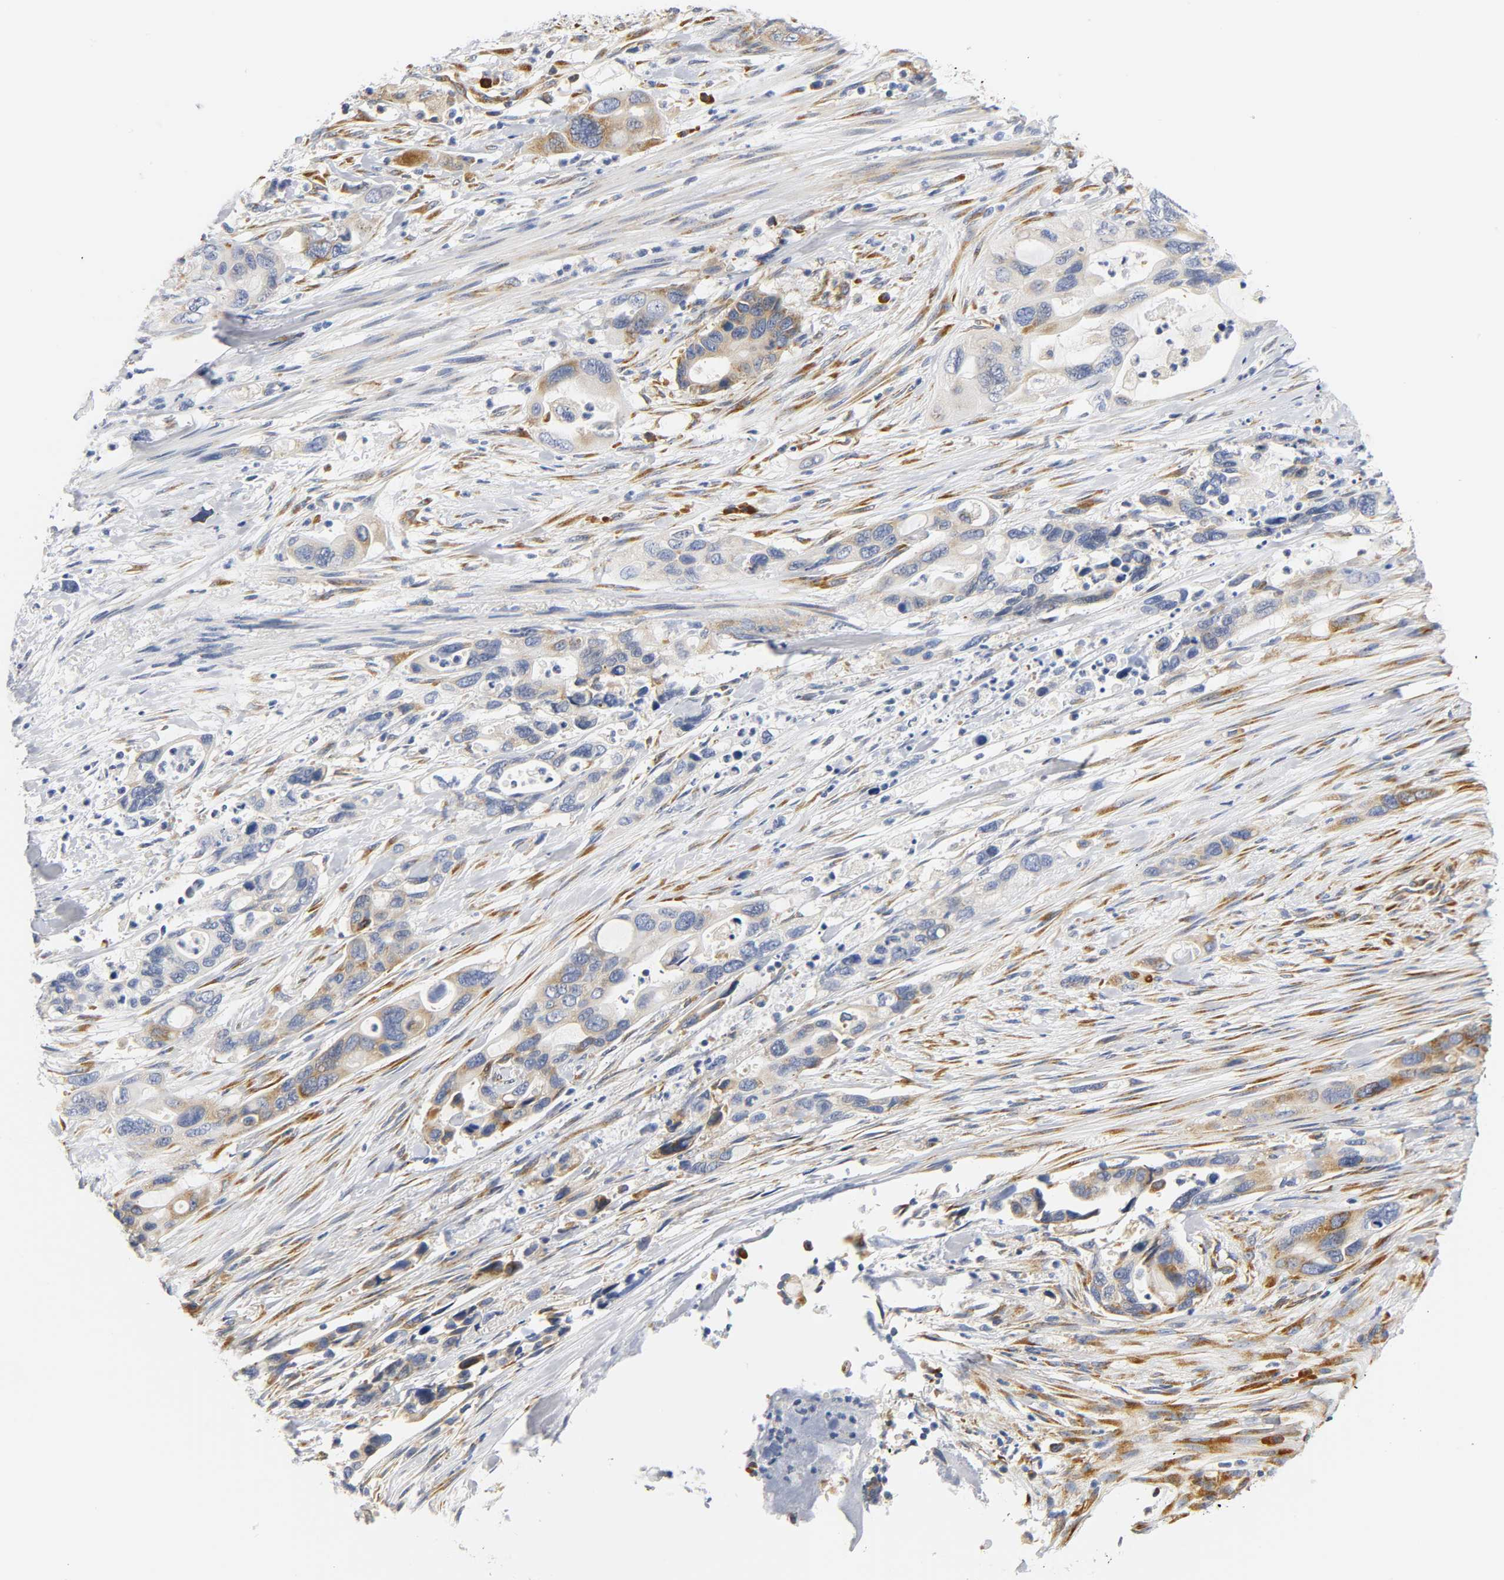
{"staining": {"intensity": "moderate", "quantity": "25%-75%", "location": "cytoplasmic/membranous"}, "tissue": "pancreatic cancer", "cell_type": "Tumor cells", "image_type": "cancer", "snomed": [{"axis": "morphology", "description": "Adenocarcinoma, NOS"}, {"axis": "topography", "description": "Pancreas"}], "caption": "The immunohistochemical stain labels moderate cytoplasmic/membranous staining in tumor cells of pancreatic adenocarcinoma tissue.", "gene": "REL", "patient": {"sex": "female", "age": 71}}